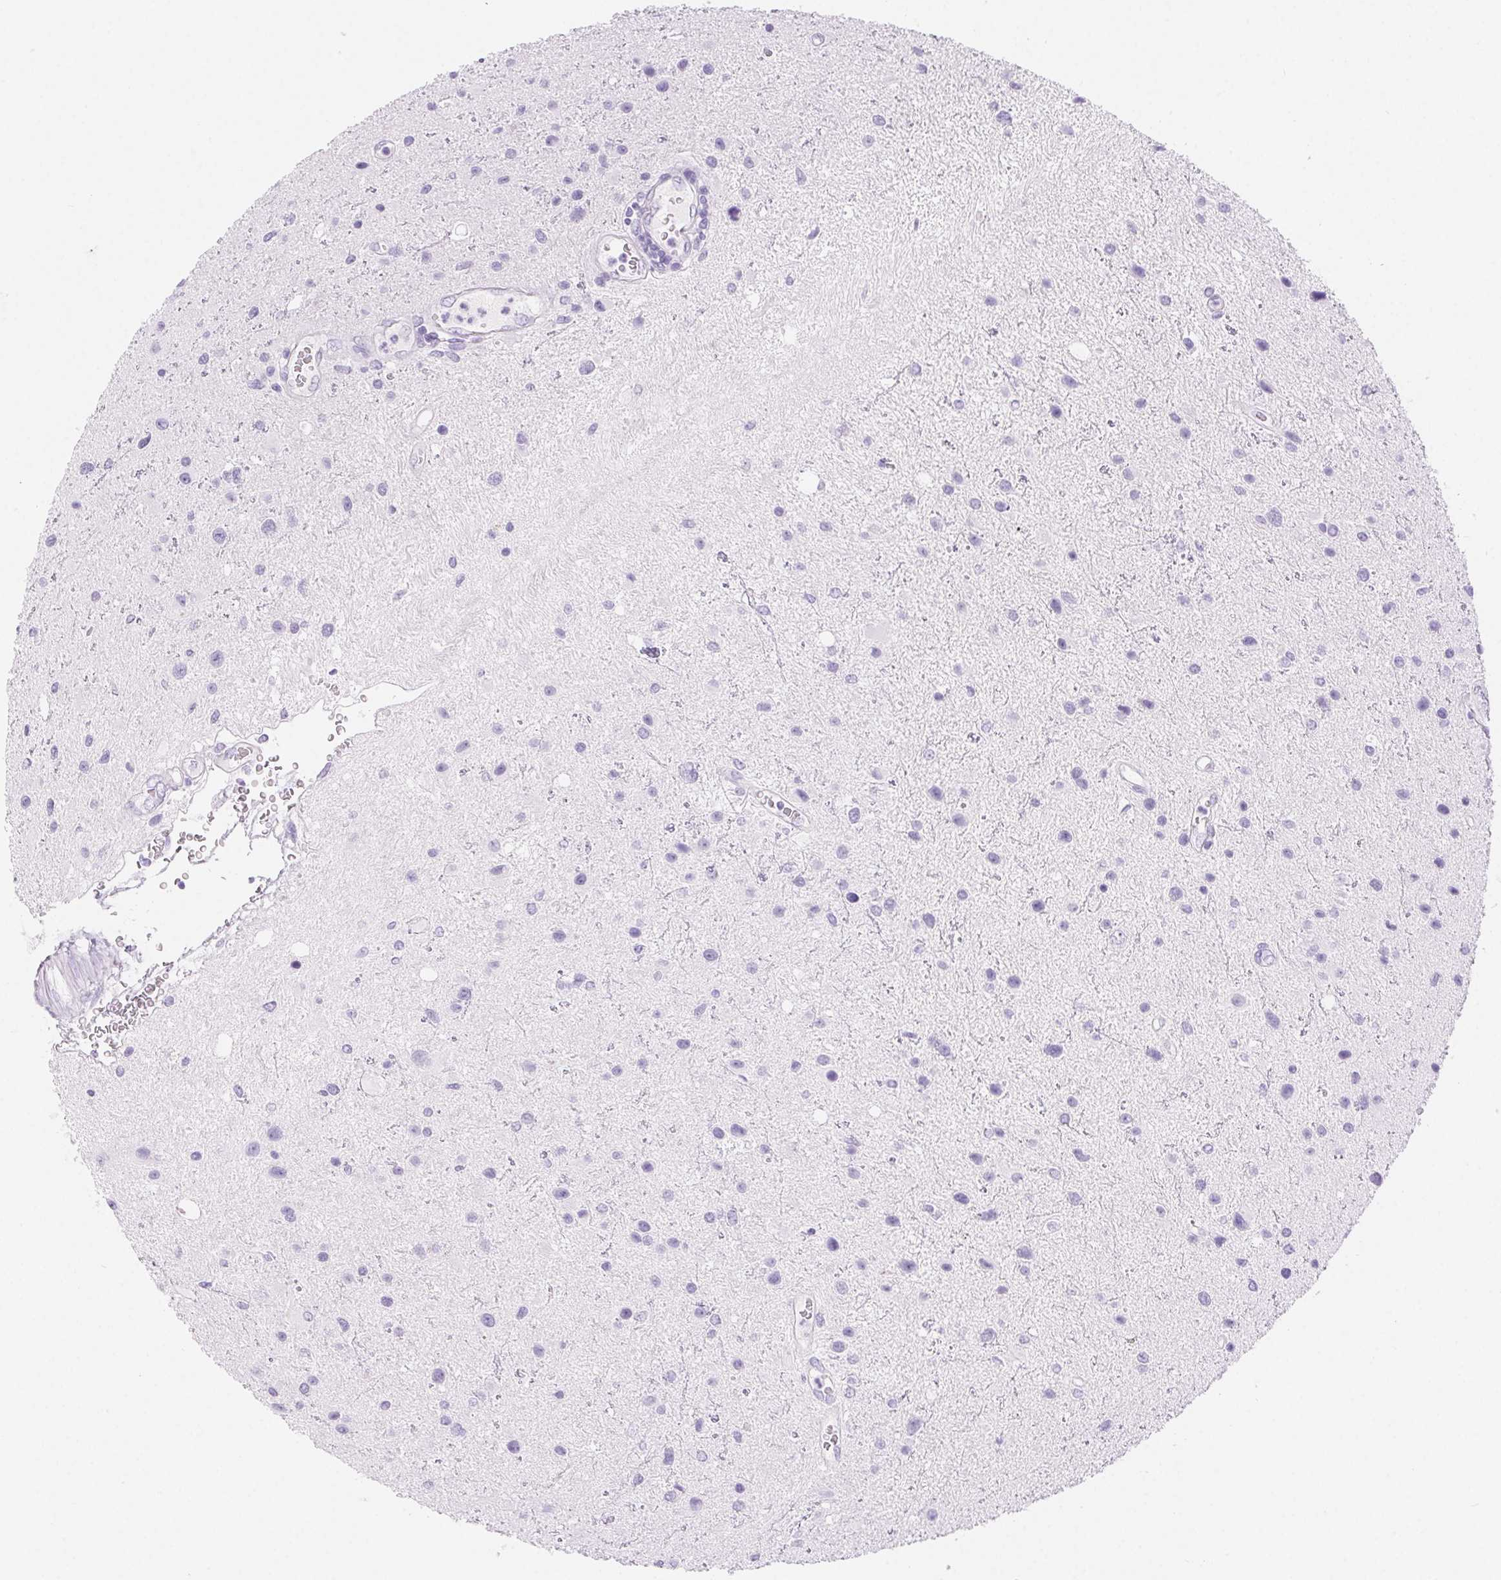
{"staining": {"intensity": "negative", "quantity": "none", "location": "none"}, "tissue": "glioma", "cell_type": "Tumor cells", "image_type": "cancer", "snomed": [{"axis": "morphology", "description": "Glioma, malignant, Low grade"}, {"axis": "topography", "description": "Brain"}], "caption": "The histopathology image demonstrates no significant staining in tumor cells of glioma.", "gene": "CLDN16", "patient": {"sex": "female", "age": 32}}